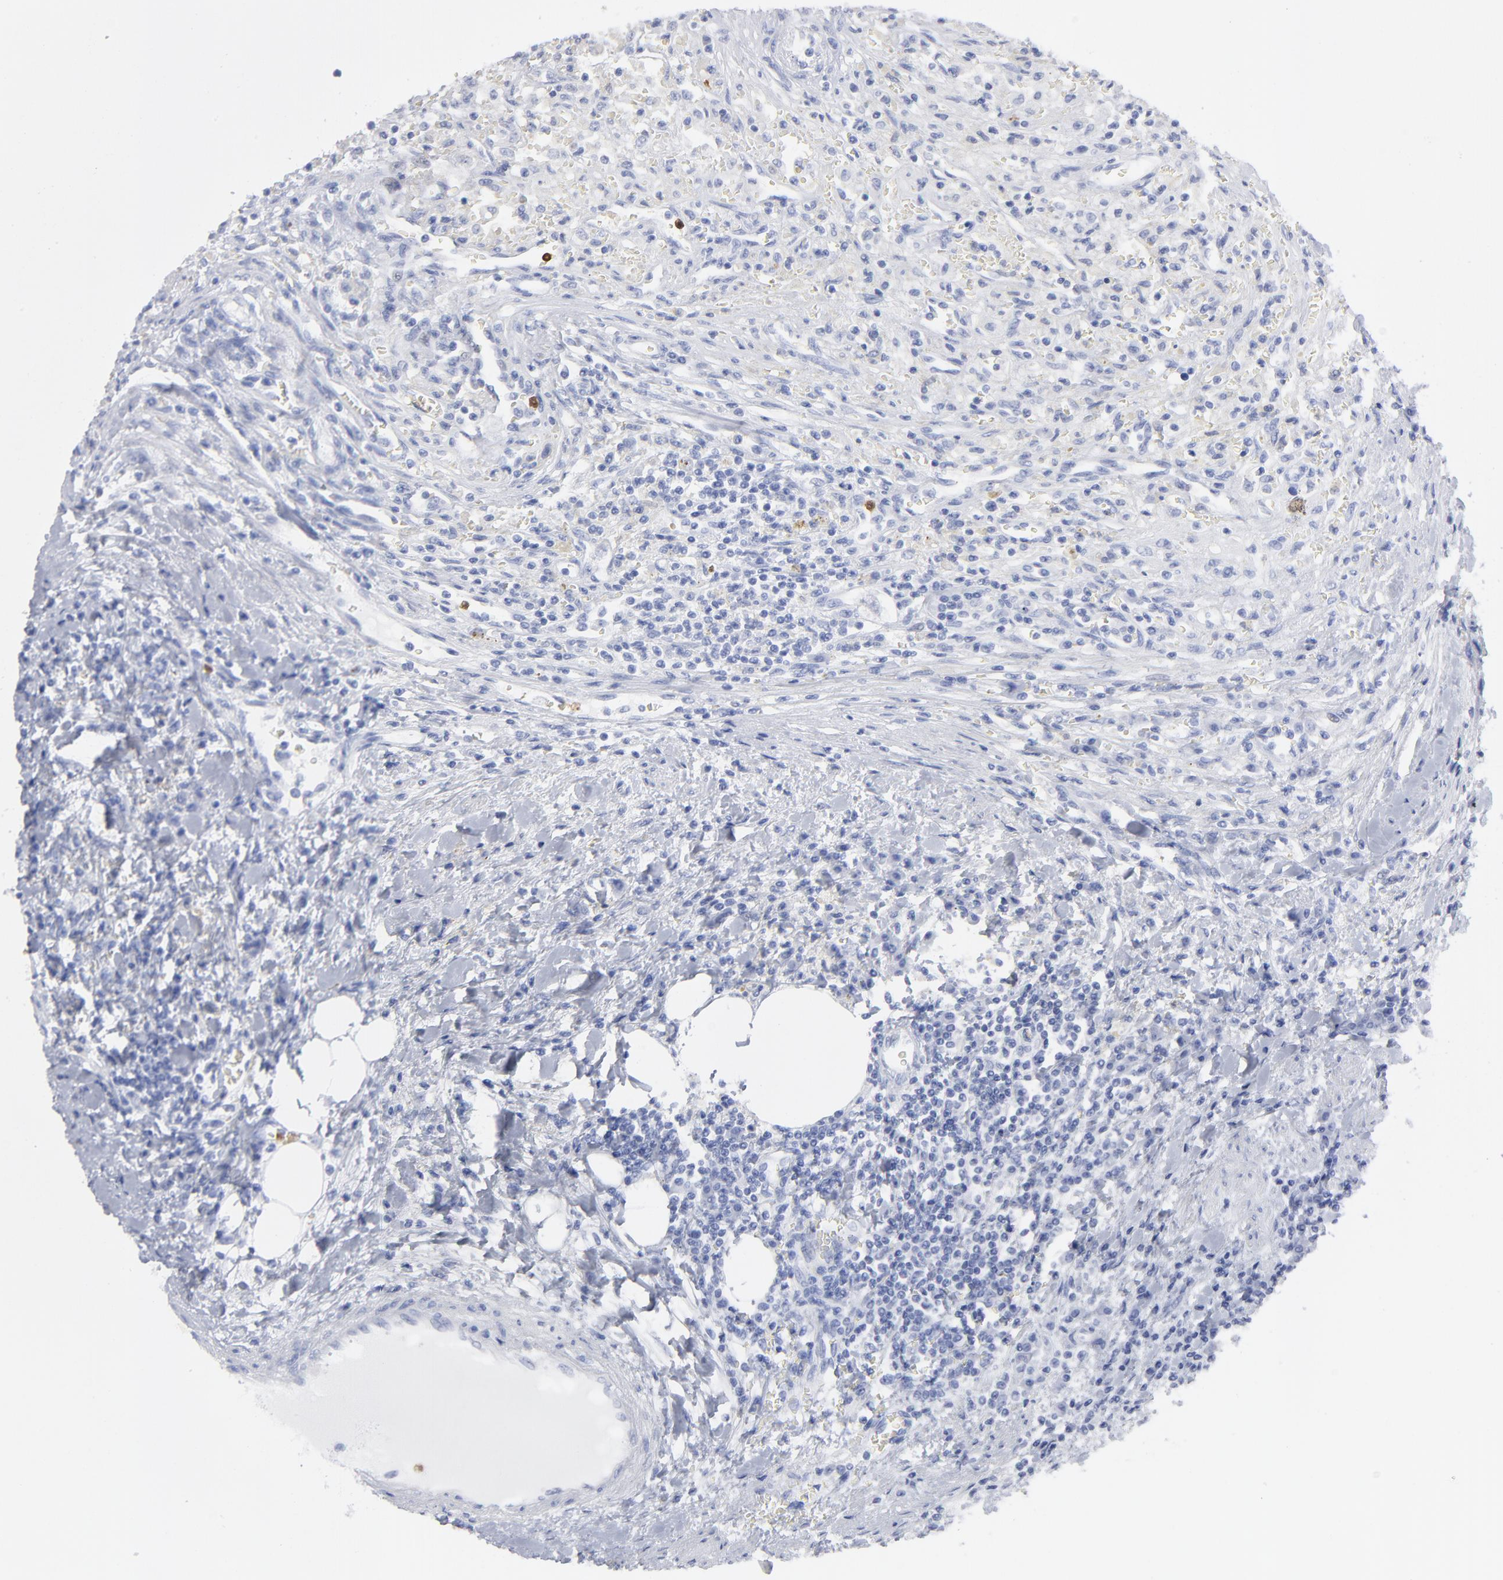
{"staining": {"intensity": "negative", "quantity": "none", "location": "none"}, "tissue": "renal cancer", "cell_type": "Tumor cells", "image_type": "cancer", "snomed": [{"axis": "morphology", "description": "Normal tissue, NOS"}, {"axis": "morphology", "description": "Adenocarcinoma, NOS"}, {"axis": "topography", "description": "Kidney"}], "caption": "The micrograph exhibits no staining of tumor cells in renal cancer (adenocarcinoma). The staining is performed using DAB brown chromogen with nuclei counter-stained in using hematoxylin.", "gene": "ARG1", "patient": {"sex": "male", "age": 71}}